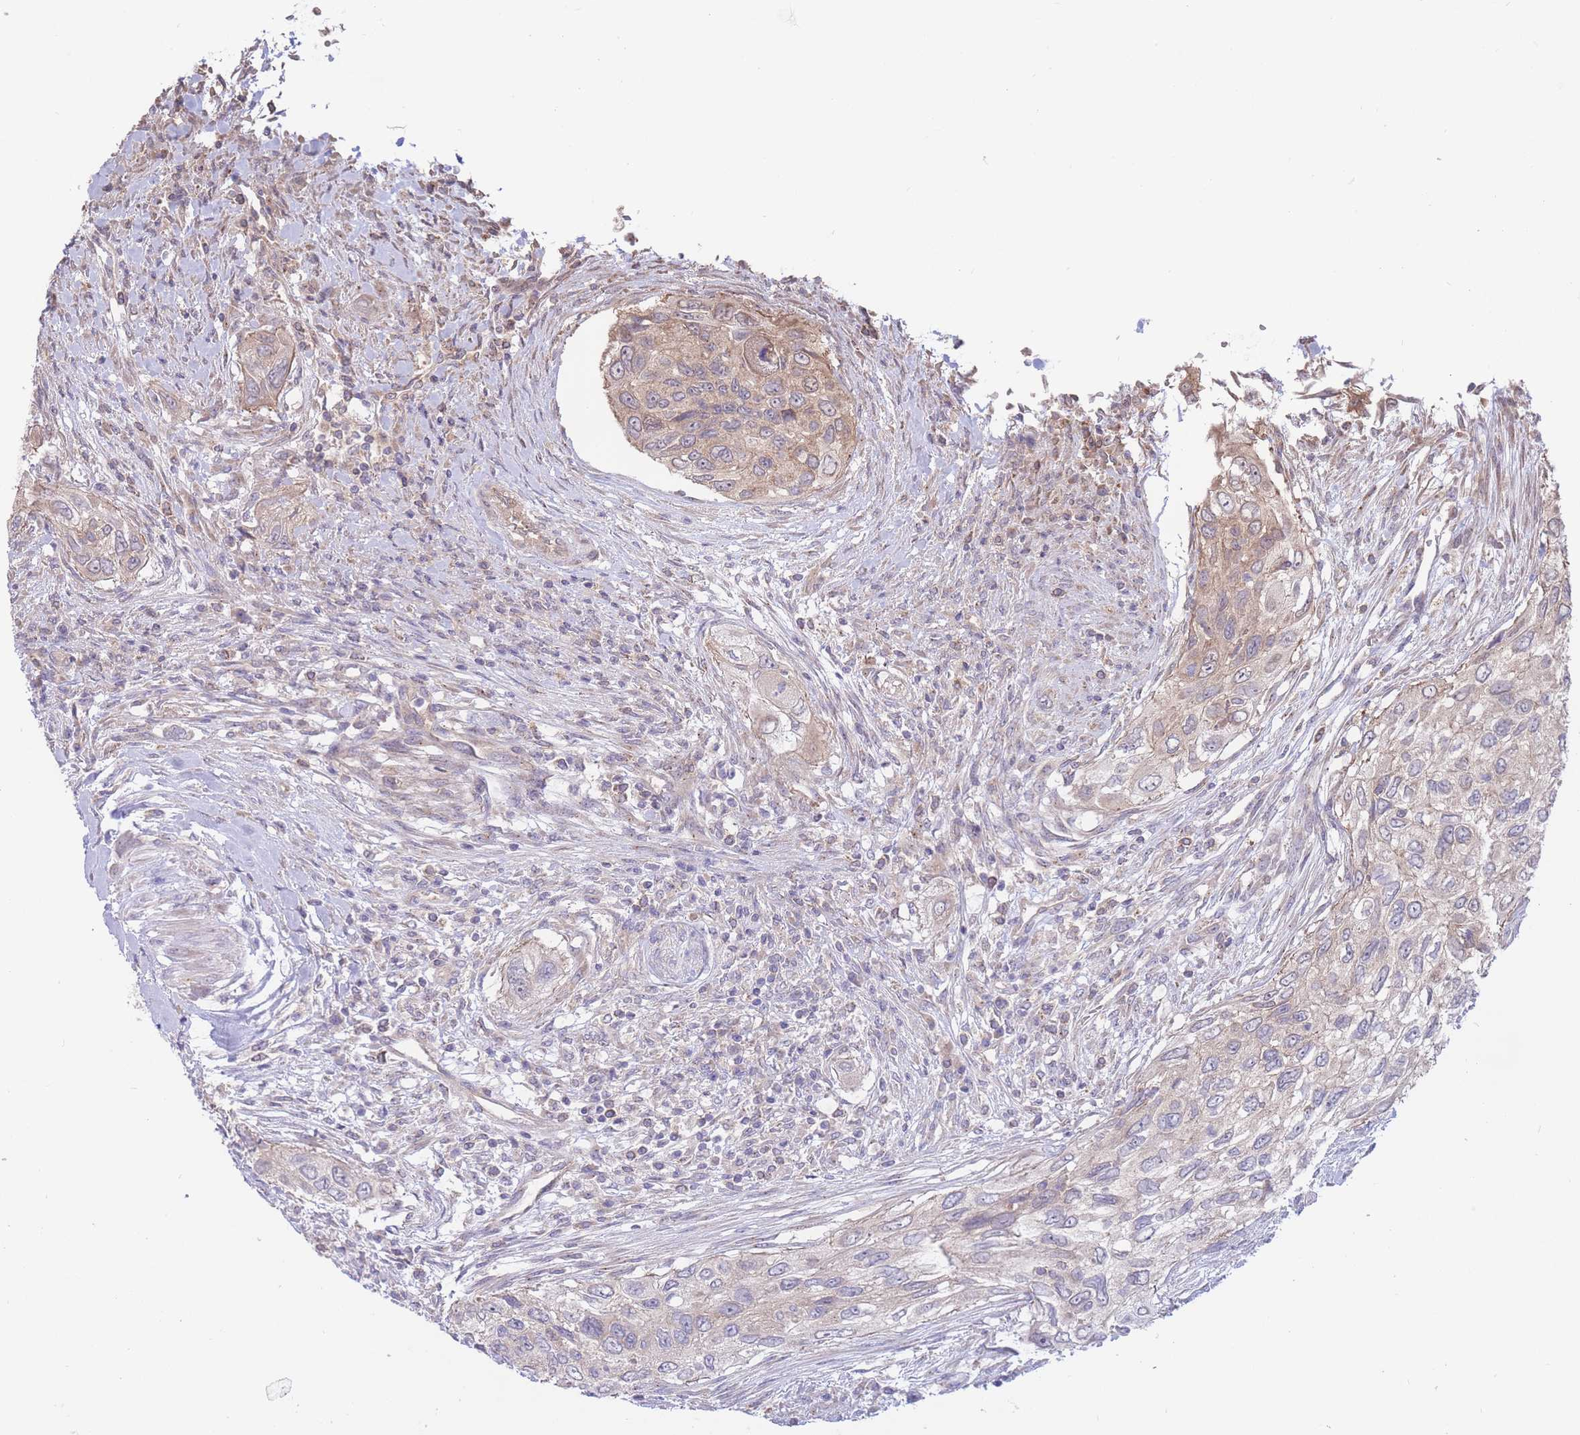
{"staining": {"intensity": "weak", "quantity": "<25%", "location": "cytoplasmic/membranous"}, "tissue": "urothelial cancer", "cell_type": "Tumor cells", "image_type": "cancer", "snomed": [{"axis": "morphology", "description": "Urothelial carcinoma, High grade"}, {"axis": "topography", "description": "Urinary bladder"}], "caption": "High-grade urothelial carcinoma was stained to show a protein in brown. There is no significant expression in tumor cells. Brightfield microscopy of immunohistochemistry (IHC) stained with DAB (brown) and hematoxylin (blue), captured at high magnification.", "gene": "ALS2CL", "patient": {"sex": "female", "age": 60}}